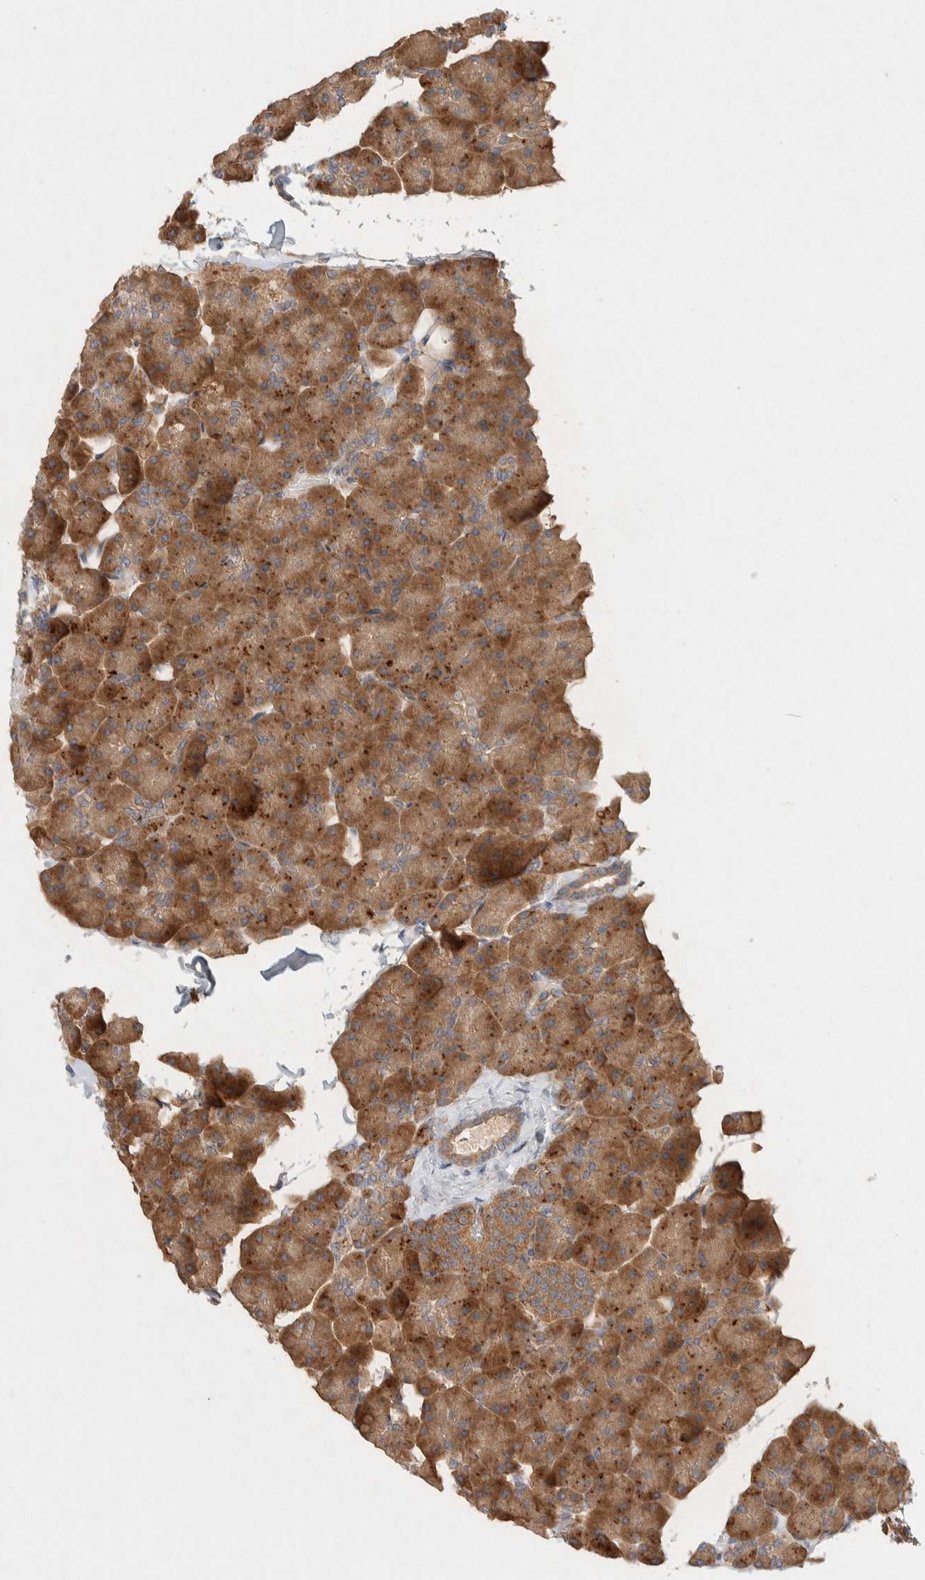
{"staining": {"intensity": "moderate", "quantity": ">75%", "location": "cytoplasmic/membranous"}, "tissue": "pancreas", "cell_type": "Exocrine glandular cells", "image_type": "normal", "snomed": [{"axis": "morphology", "description": "Normal tissue, NOS"}, {"axis": "topography", "description": "Pancreas"}], "caption": "The image shows immunohistochemical staining of unremarkable pancreas. There is moderate cytoplasmic/membranous positivity is identified in approximately >75% of exocrine glandular cells.", "gene": "PXK", "patient": {"sex": "male", "age": 35}}